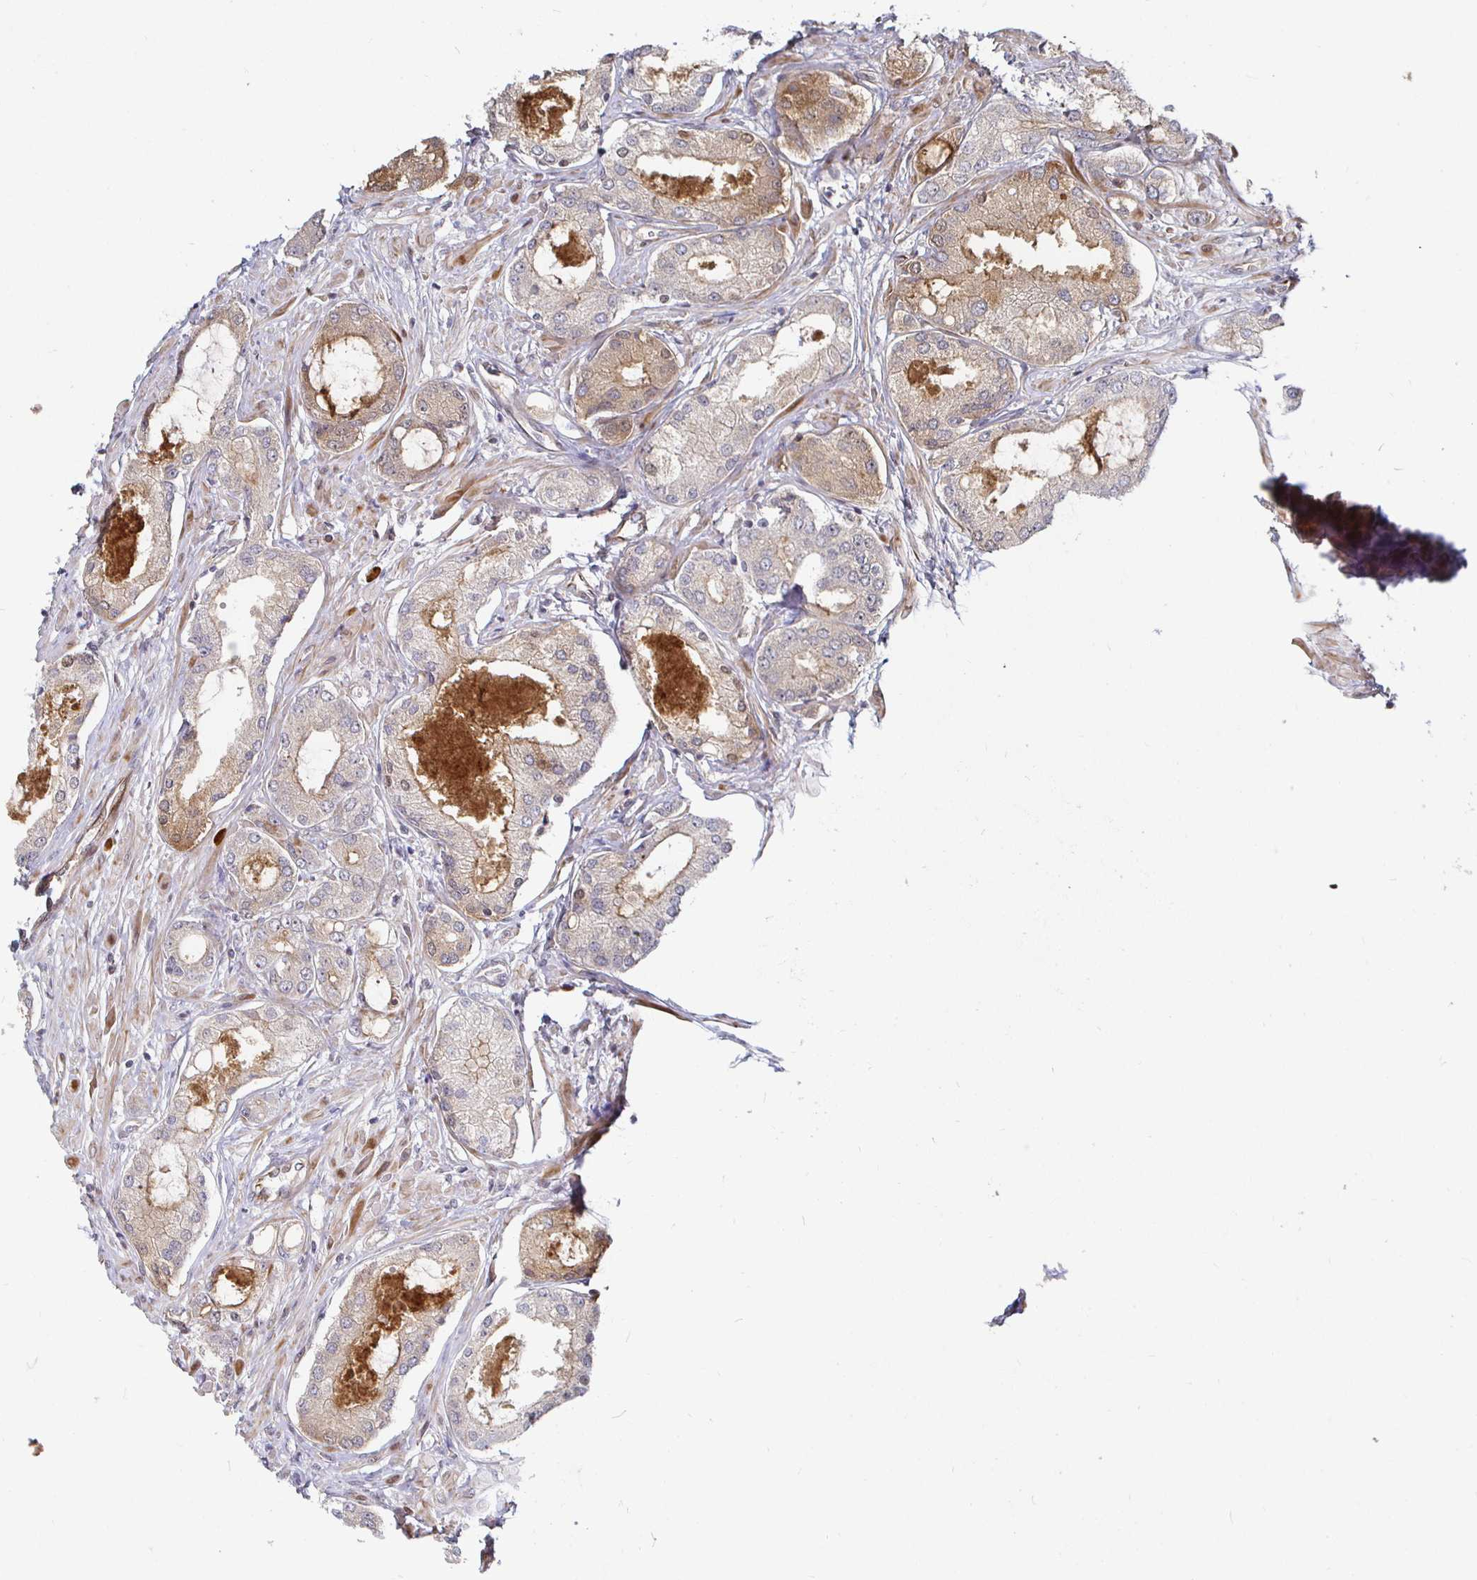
{"staining": {"intensity": "weak", "quantity": "<25%", "location": "cytoplasmic/membranous"}, "tissue": "prostate cancer", "cell_type": "Tumor cells", "image_type": "cancer", "snomed": [{"axis": "morphology", "description": "Adenocarcinoma, Low grade"}, {"axis": "topography", "description": "Prostate"}], "caption": "Prostate cancer was stained to show a protein in brown. There is no significant positivity in tumor cells.", "gene": "TBKBP1", "patient": {"sex": "male", "age": 68}}